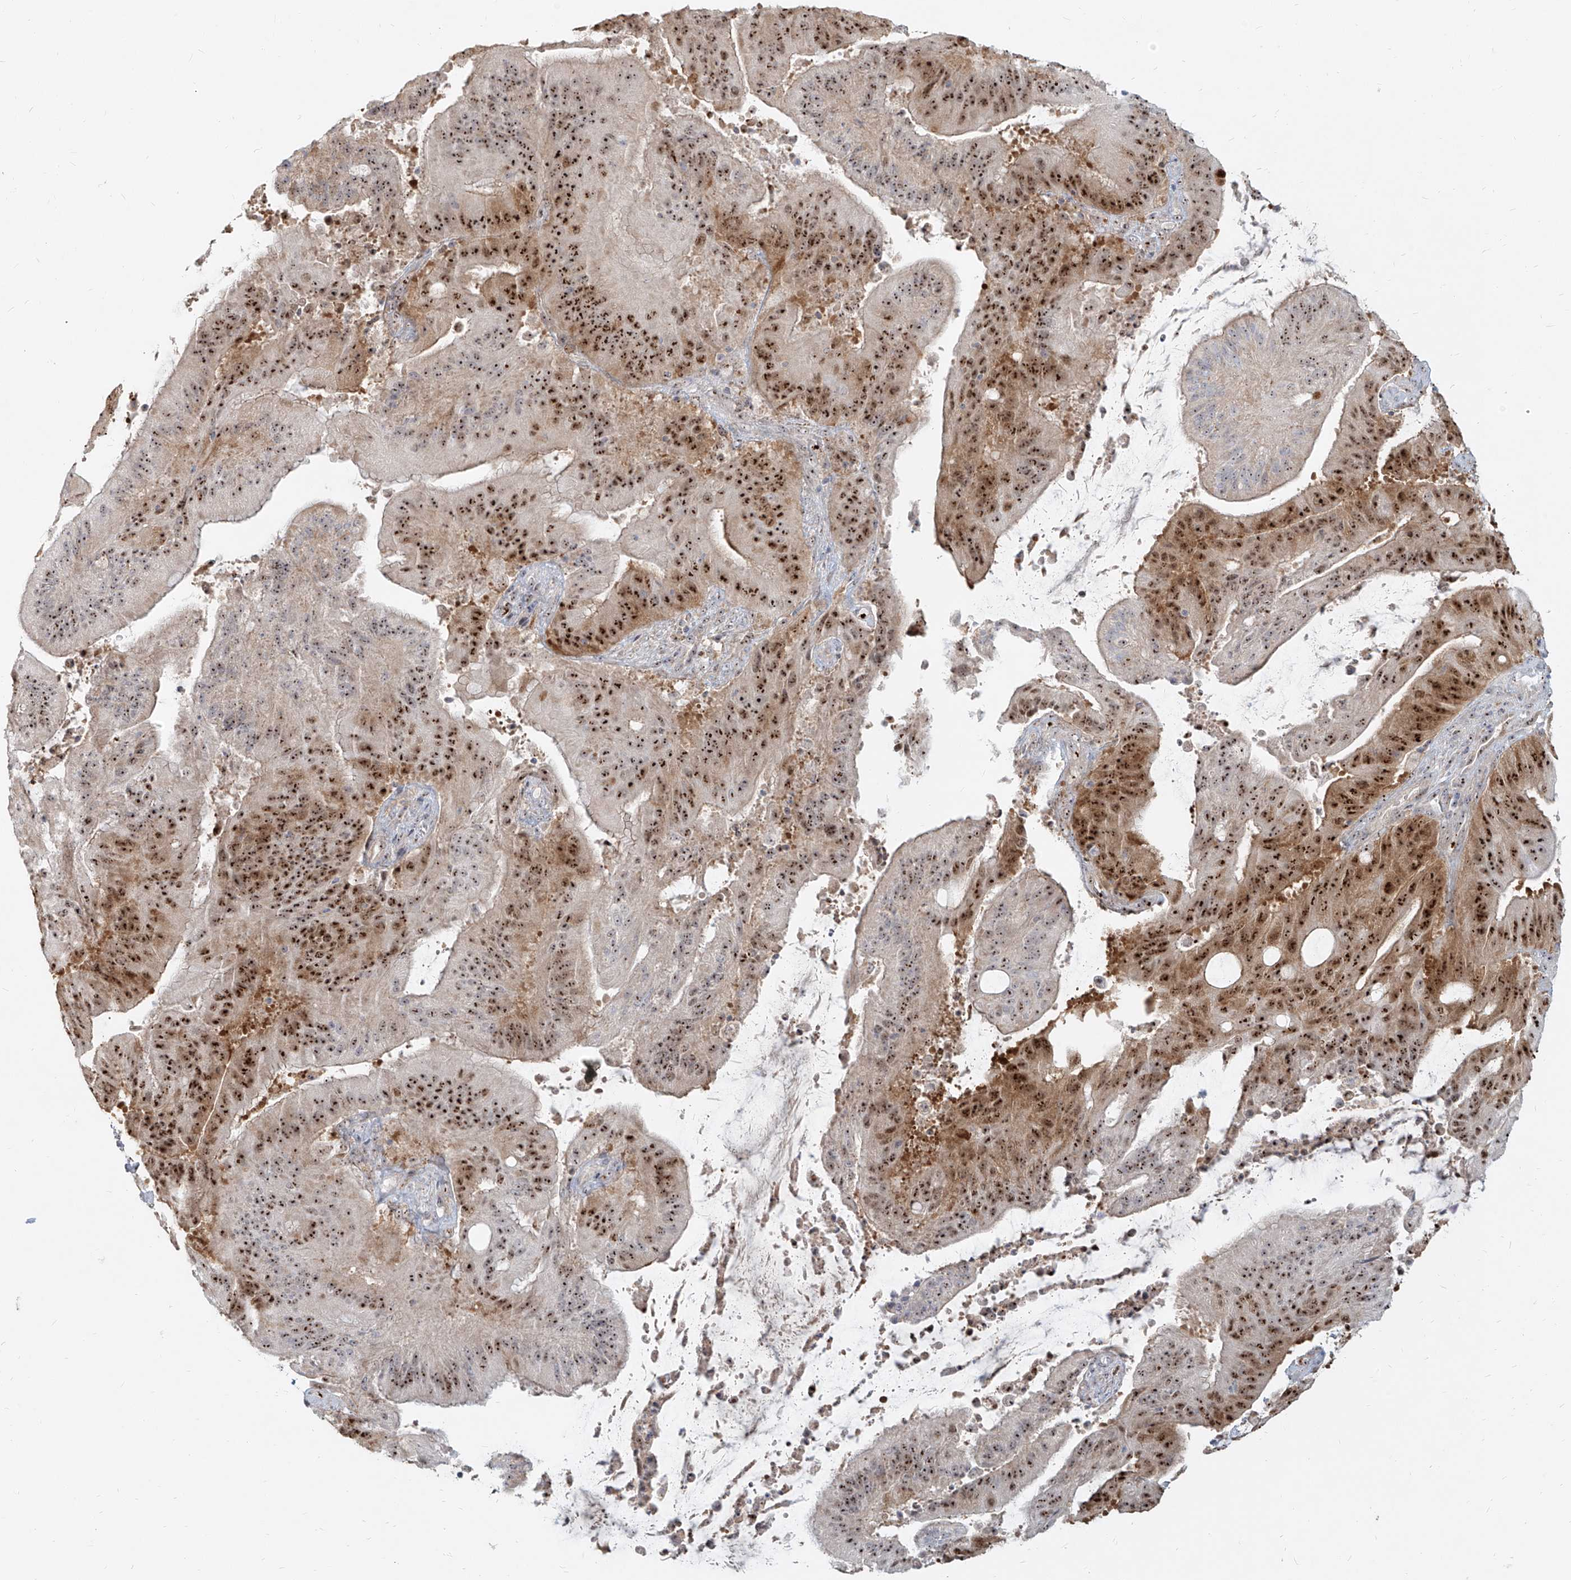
{"staining": {"intensity": "strong", "quantity": ">75%", "location": "cytoplasmic/membranous,nuclear"}, "tissue": "liver cancer", "cell_type": "Tumor cells", "image_type": "cancer", "snomed": [{"axis": "morphology", "description": "Normal tissue, NOS"}, {"axis": "morphology", "description": "Cholangiocarcinoma"}, {"axis": "topography", "description": "Liver"}, {"axis": "topography", "description": "Peripheral nerve tissue"}], "caption": "IHC of human liver cancer (cholangiocarcinoma) exhibits high levels of strong cytoplasmic/membranous and nuclear expression in about >75% of tumor cells.", "gene": "BYSL", "patient": {"sex": "female", "age": 73}}